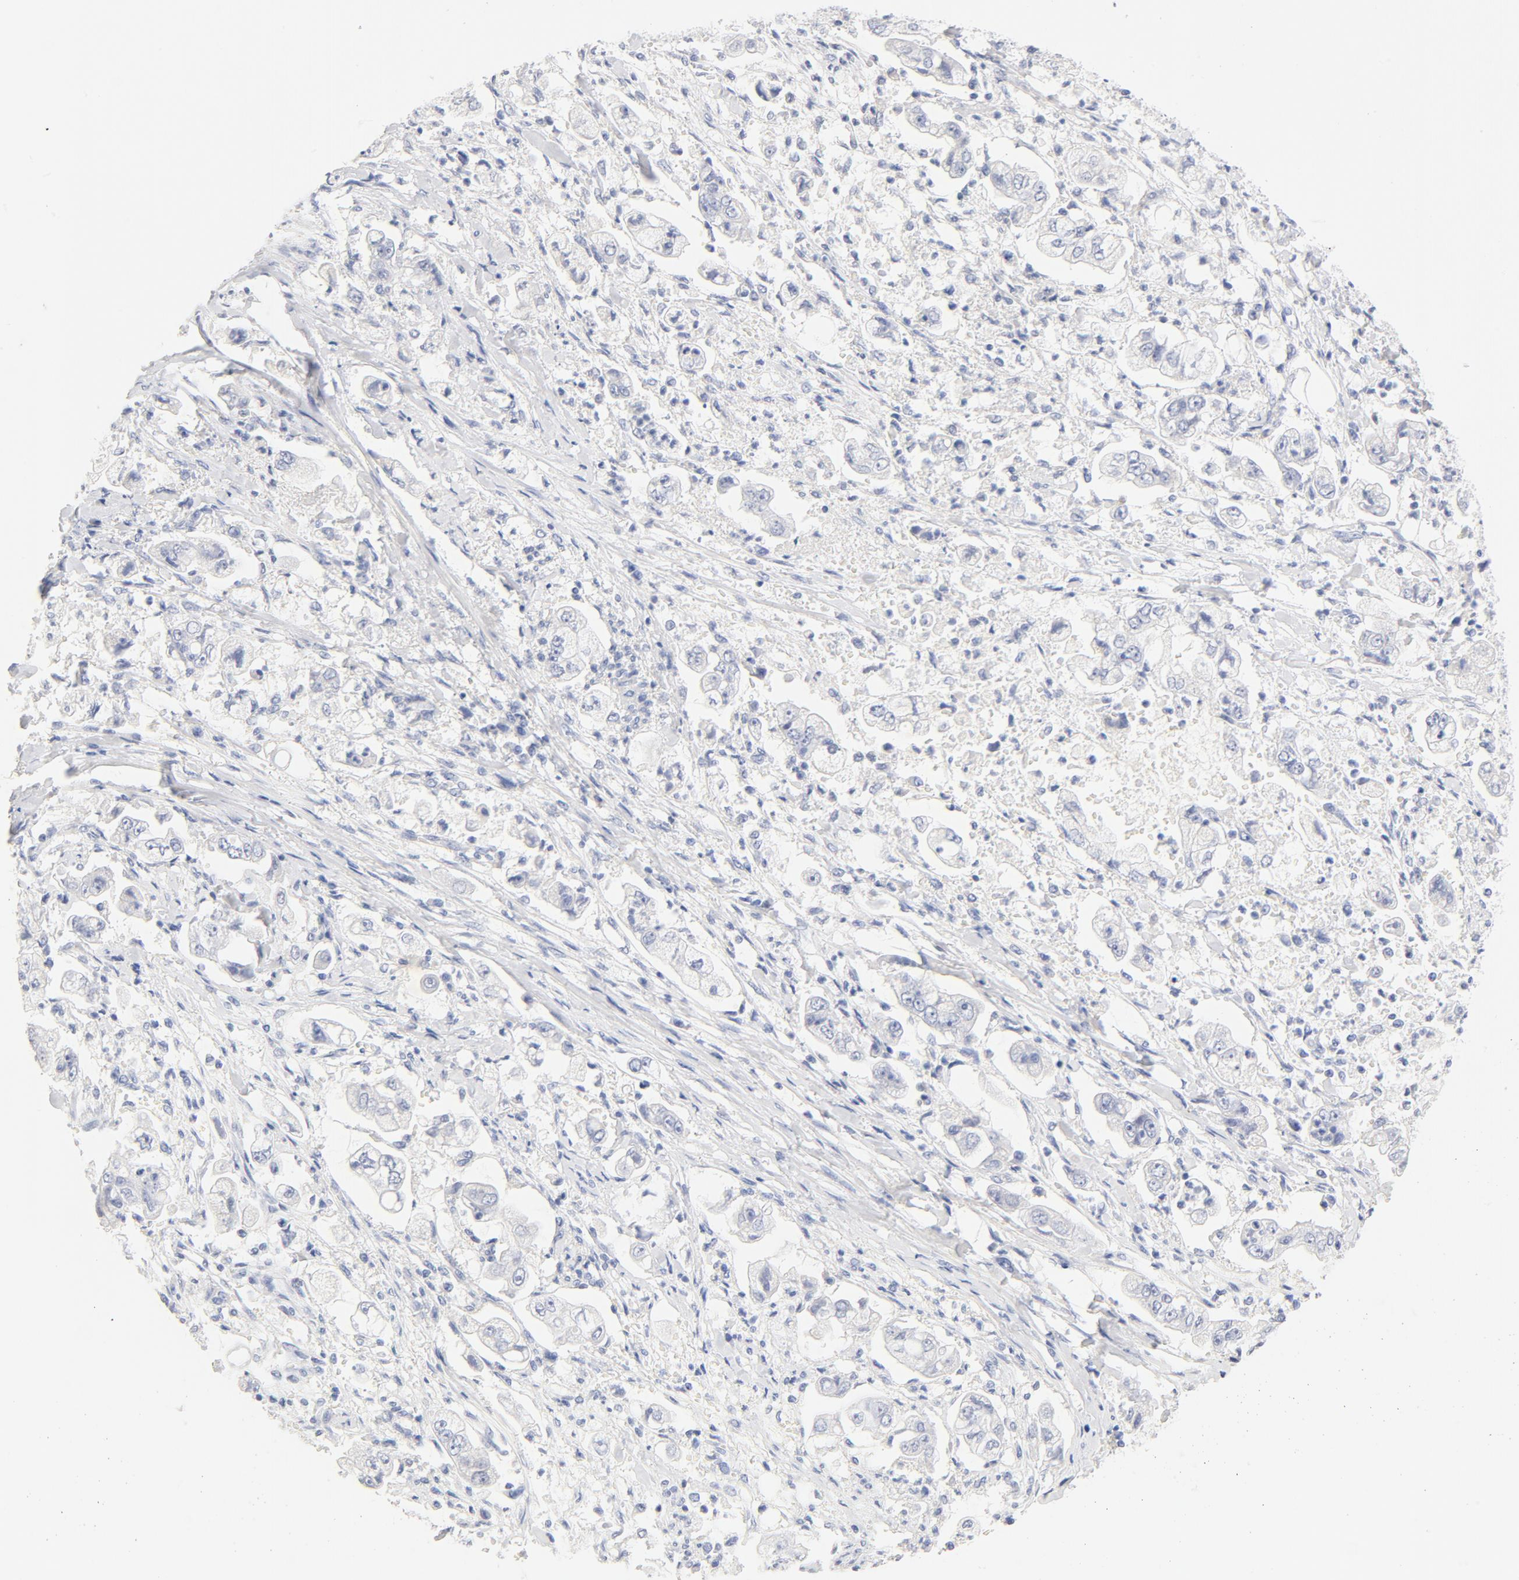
{"staining": {"intensity": "negative", "quantity": "none", "location": "none"}, "tissue": "stomach cancer", "cell_type": "Tumor cells", "image_type": "cancer", "snomed": [{"axis": "morphology", "description": "Adenocarcinoma, NOS"}, {"axis": "topography", "description": "Stomach"}], "caption": "Adenocarcinoma (stomach) stained for a protein using IHC demonstrates no positivity tumor cells.", "gene": "HOMER1", "patient": {"sex": "male", "age": 62}}